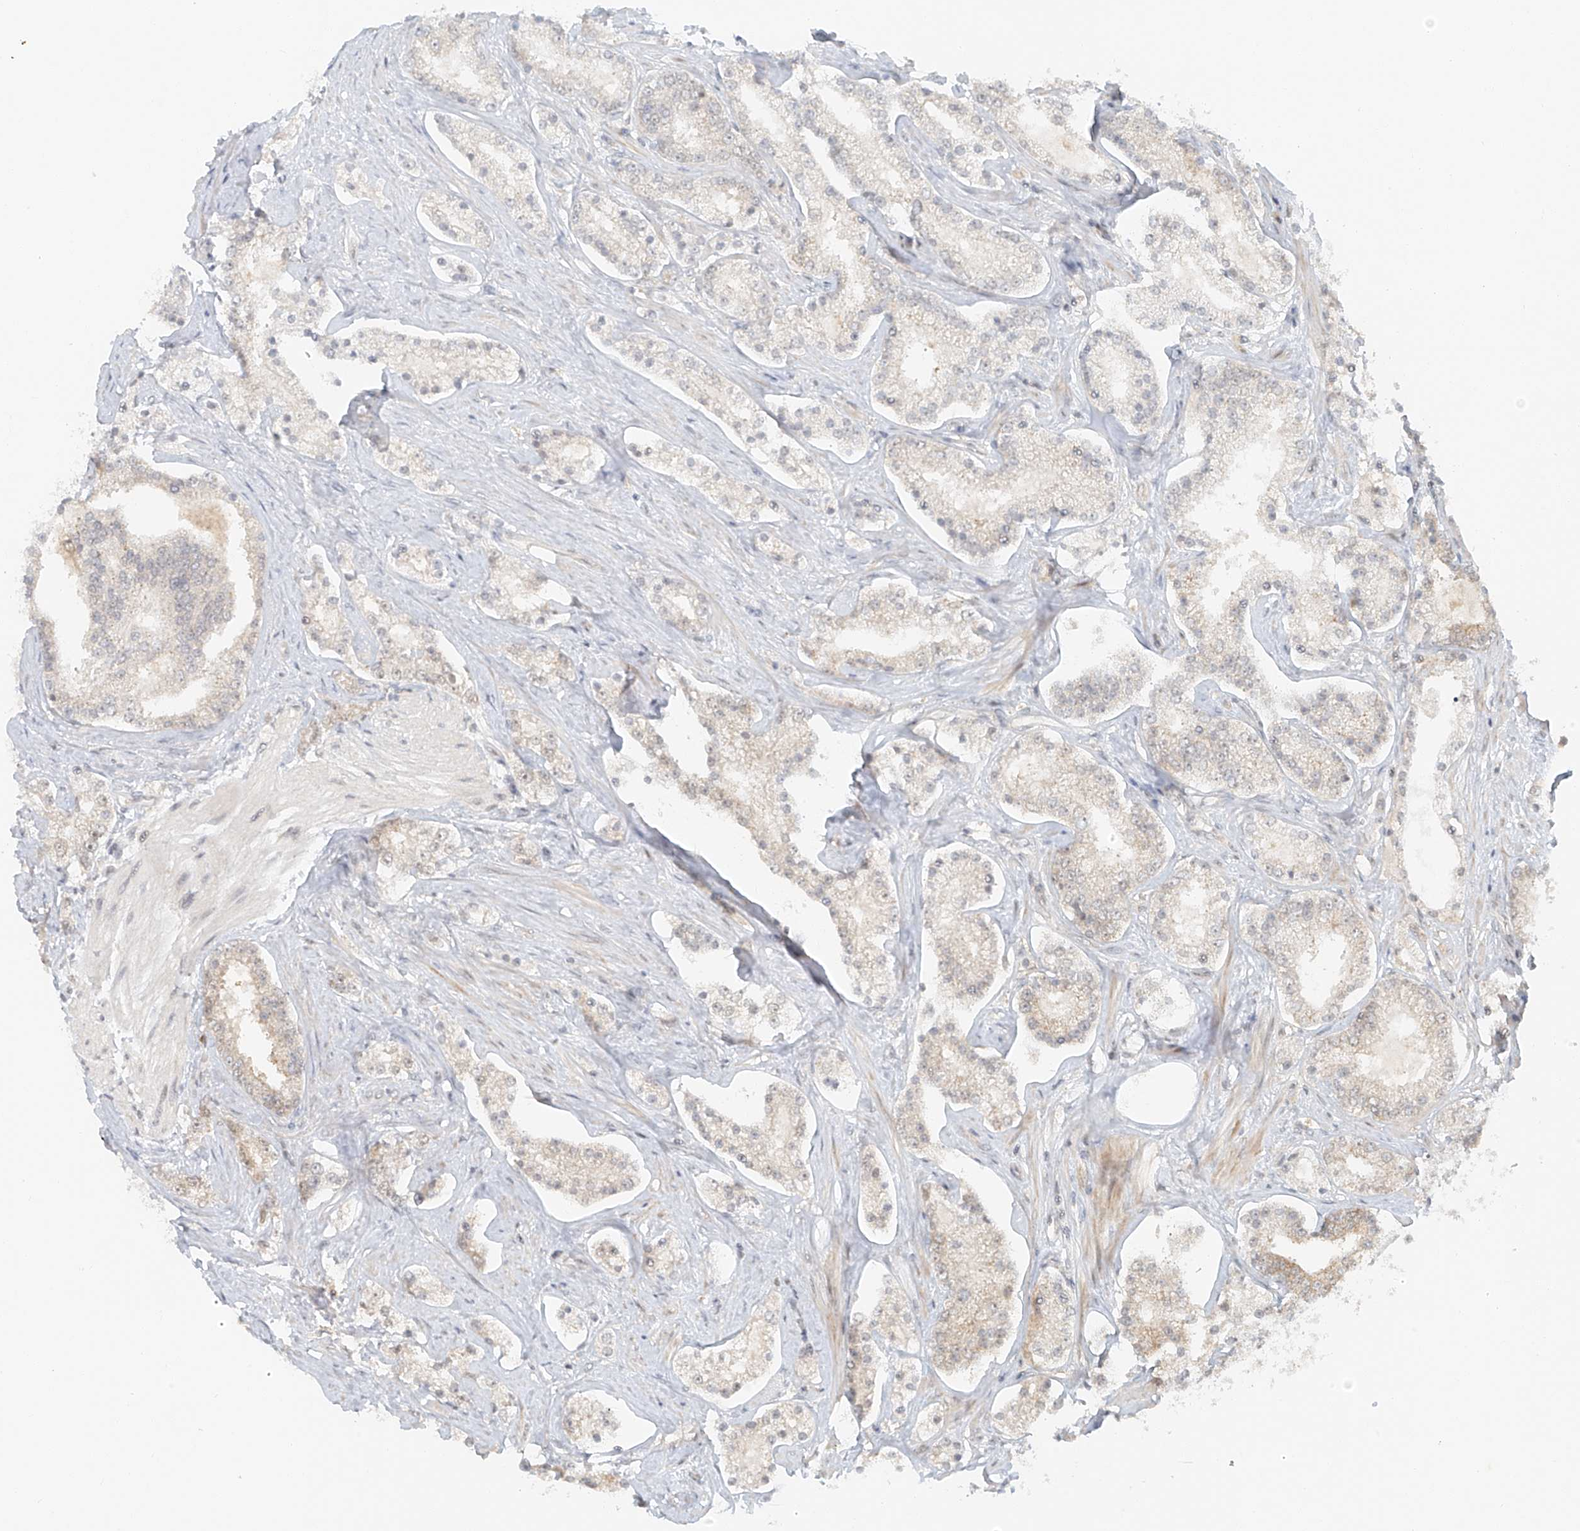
{"staining": {"intensity": "weak", "quantity": "<25%", "location": "cytoplasmic/membranous"}, "tissue": "prostate cancer", "cell_type": "Tumor cells", "image_type": "cancer", "snomed": [{"axis": "morphology", "description": "Normal tissue, NOS"}, {"axis": "morphology", "description": "Adenocarcinoma, High grade"}, {"axis": "topography", "description": "Prostate"}], "caption": "An image of human prostate cancer (adenocarcinoma (high-grade)) is negative for staining in tumor cells. (Brightfield microscopy of DAB (3,3'-diaminobenzidine) IHC at high magnification).", "gene": "MIPEP", "patient": {"sex": "male", "age": 83}}